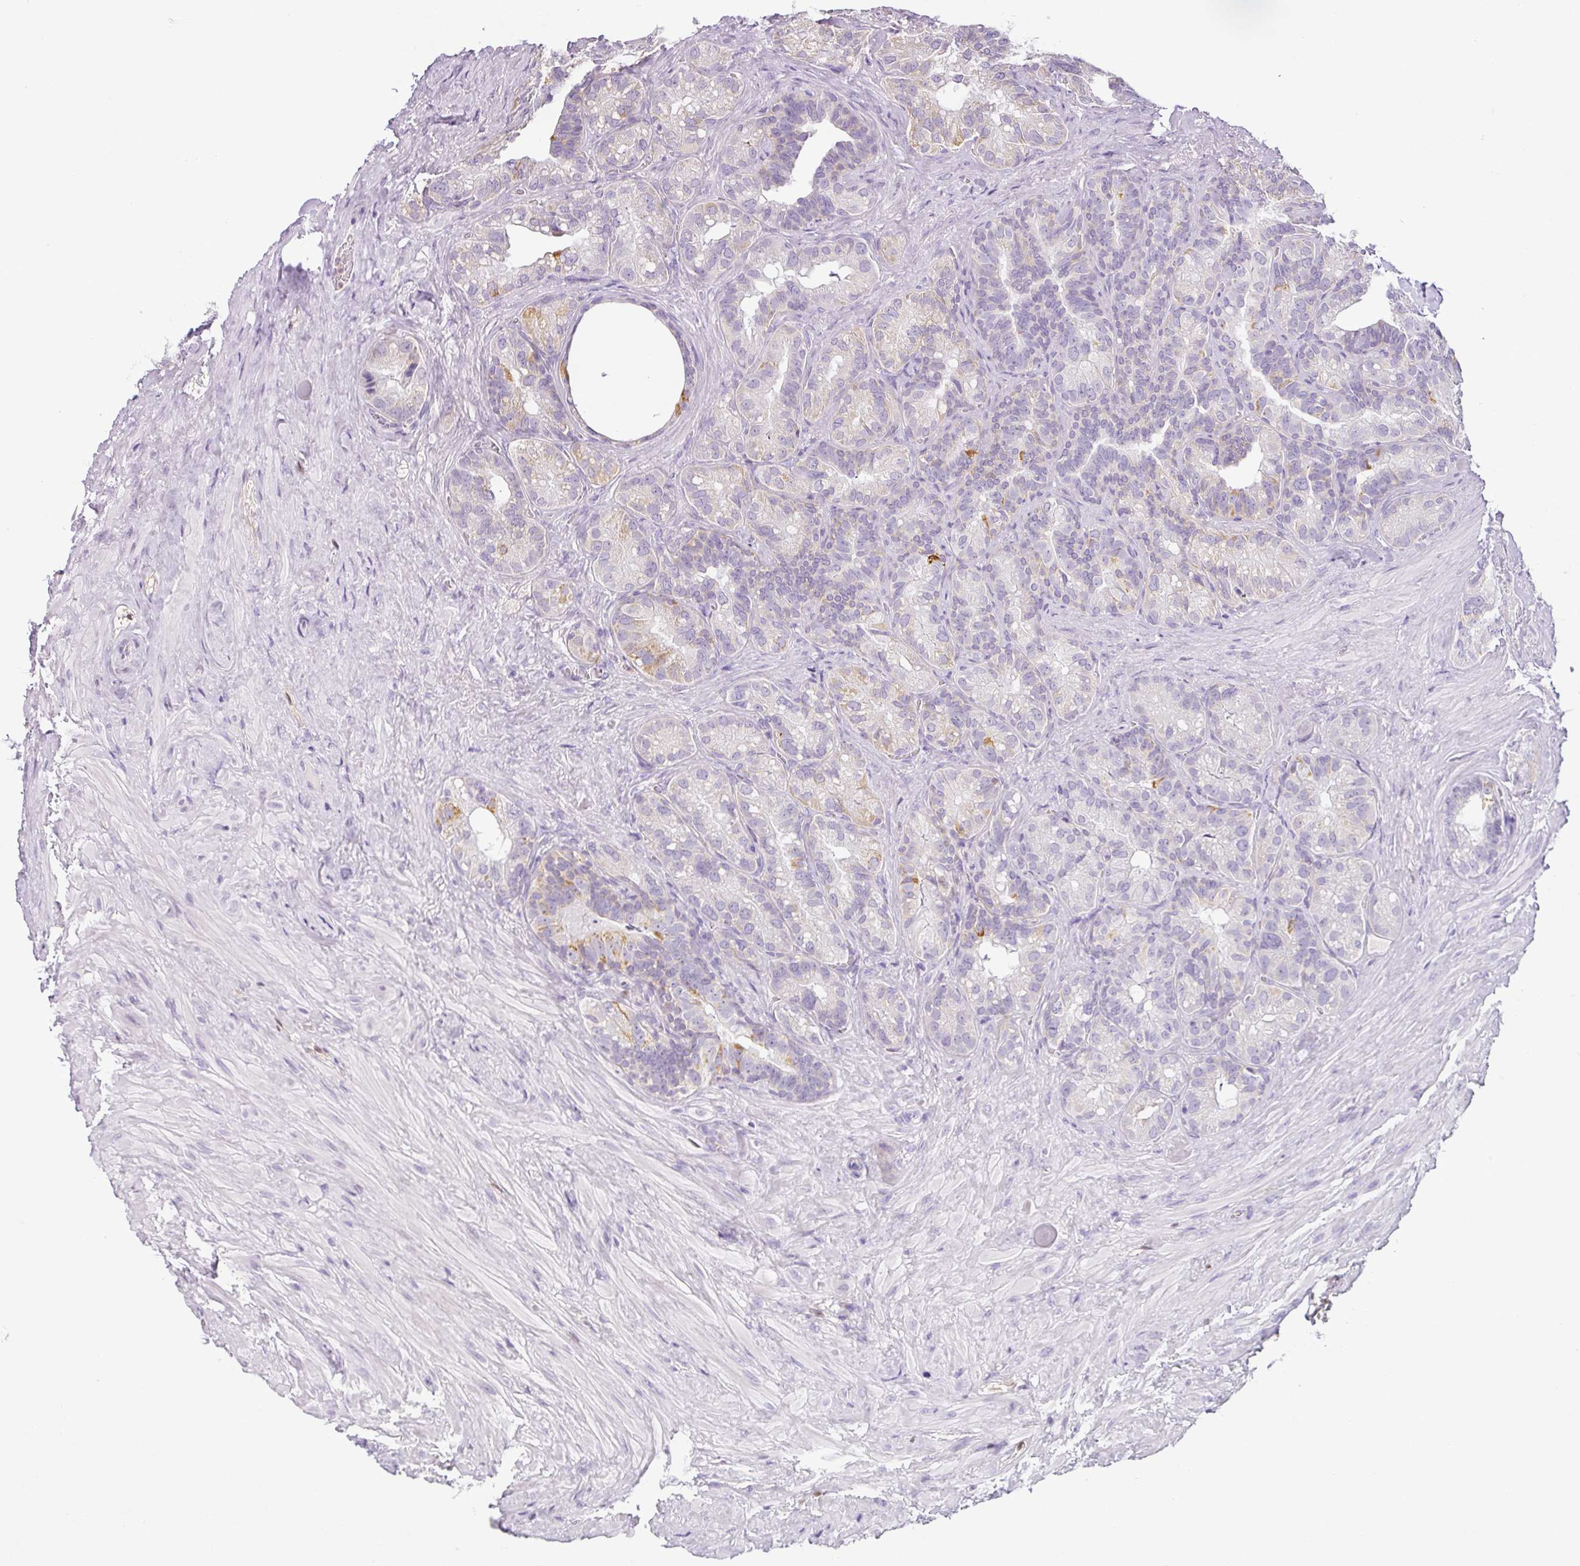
{"staining": {"intensity": "moderate", "quantity": "<25%", "location": "cytoplasmic/membranous"}, "tissue": "seminal vesicle", "cell_type": "Glandular cells", "image_type": "normal", "snomed": [{"axis": "morphology", "description": "Normal tissue, NOS"}, {"axis": "topography", "description": "Seminal veicle"}], "caption": "Immunohistochemistry photomicrograph of benign seminal vesicle: seminal vesicle stained using immunohistochemistry (IHC) demonstrates low levels of moderate protein expression localized specifically in the cytoplasmic/membranous of glandular cells, appearing as a cytoplasmic/membranous brown color.", "gene": "HMCN2", "patient": {"sex": "male", "age": 60}}